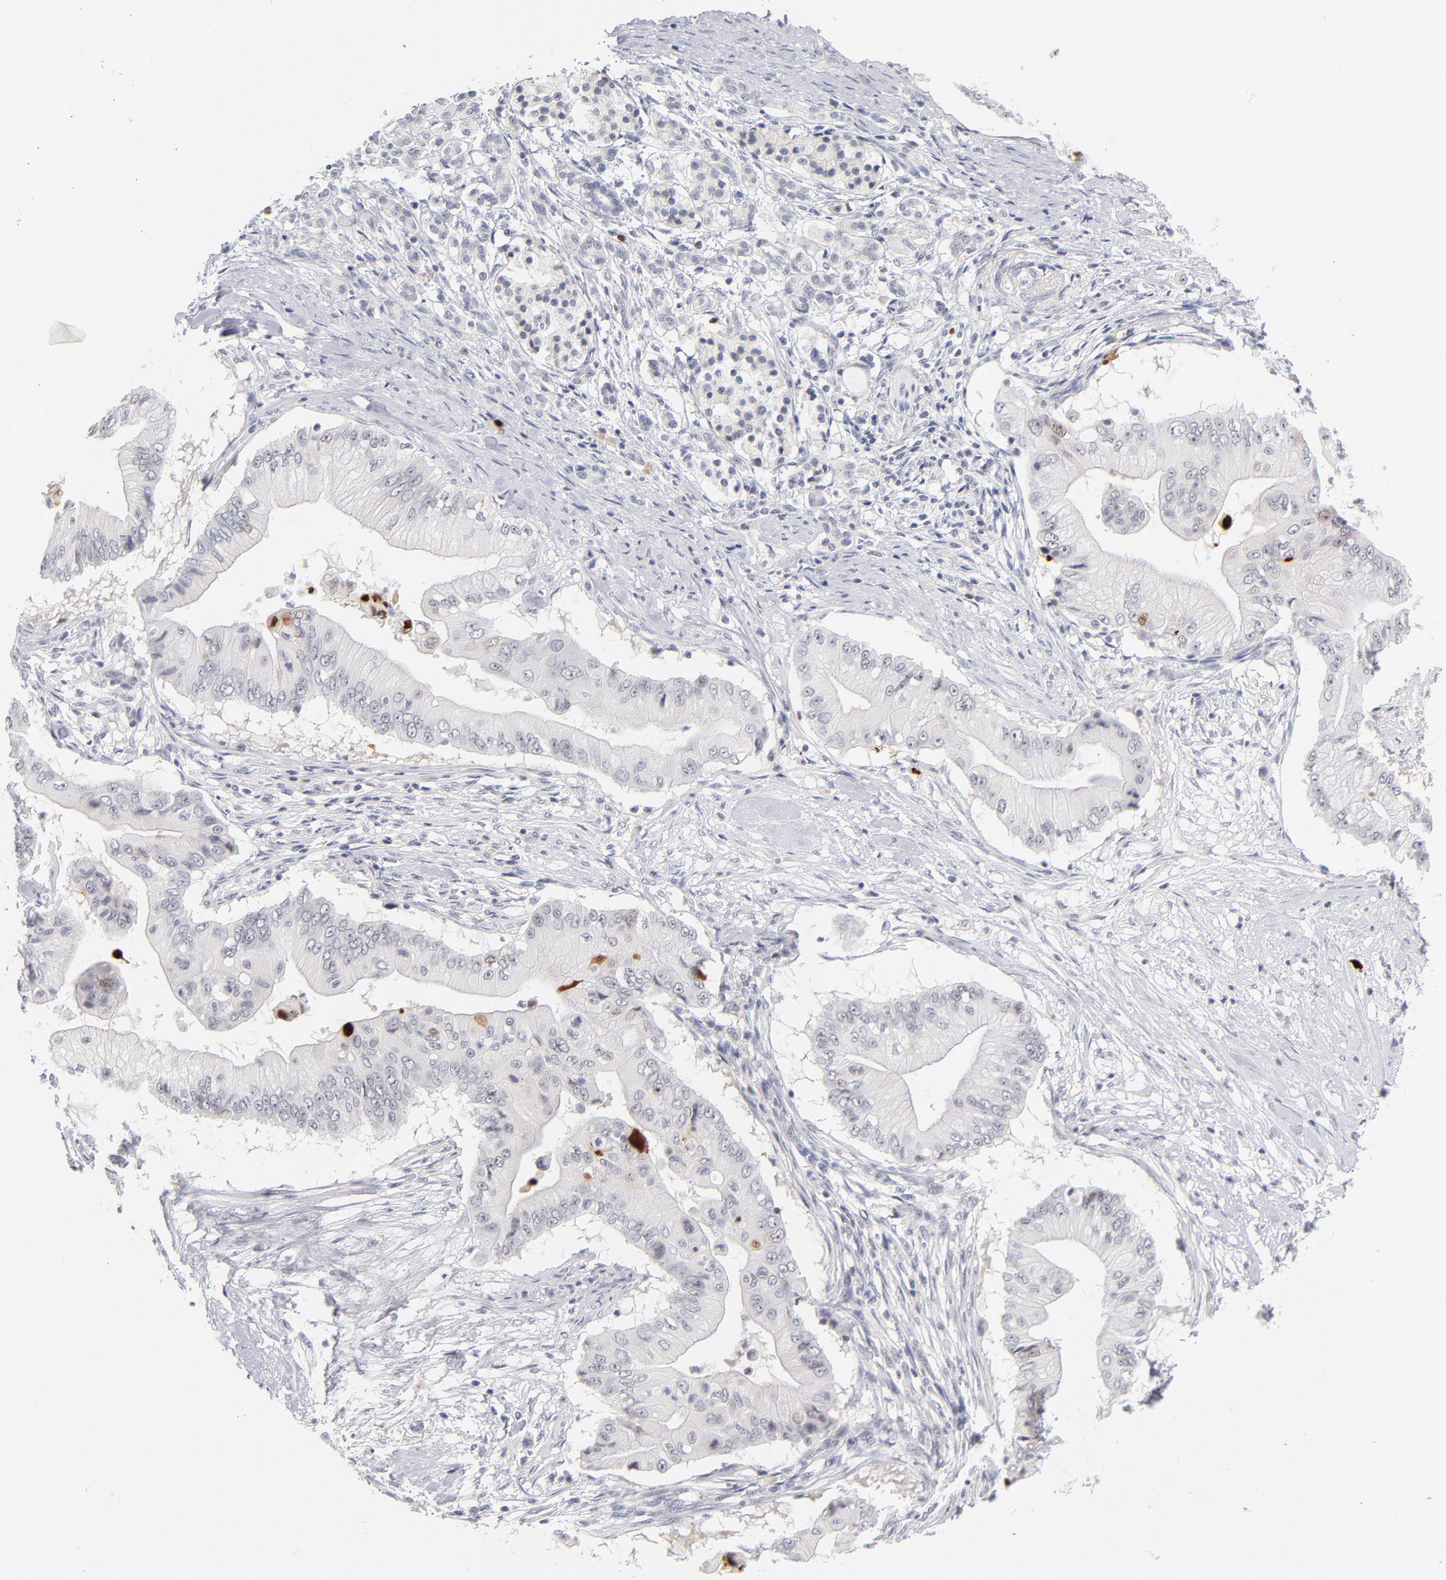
{"staining": {"intensity": "weak", "quantity": "<25%", "location": "nuclear"}, "tissue": "pancreatic cancer", "cell_type": "Tumor cells", "image_type": "cancer", "snomed": [{"axis": "morphology", "description": "Adenocarcinoma, NOS"}, {"axis": "topography", "description": "Pancreas"}], "caption": "Pancreatic cancer was stained to show a protein in brown. There is no significant expression in tumor cells.", "gene": "PARP1", "patient": {"sex": "male", "age": 62}}